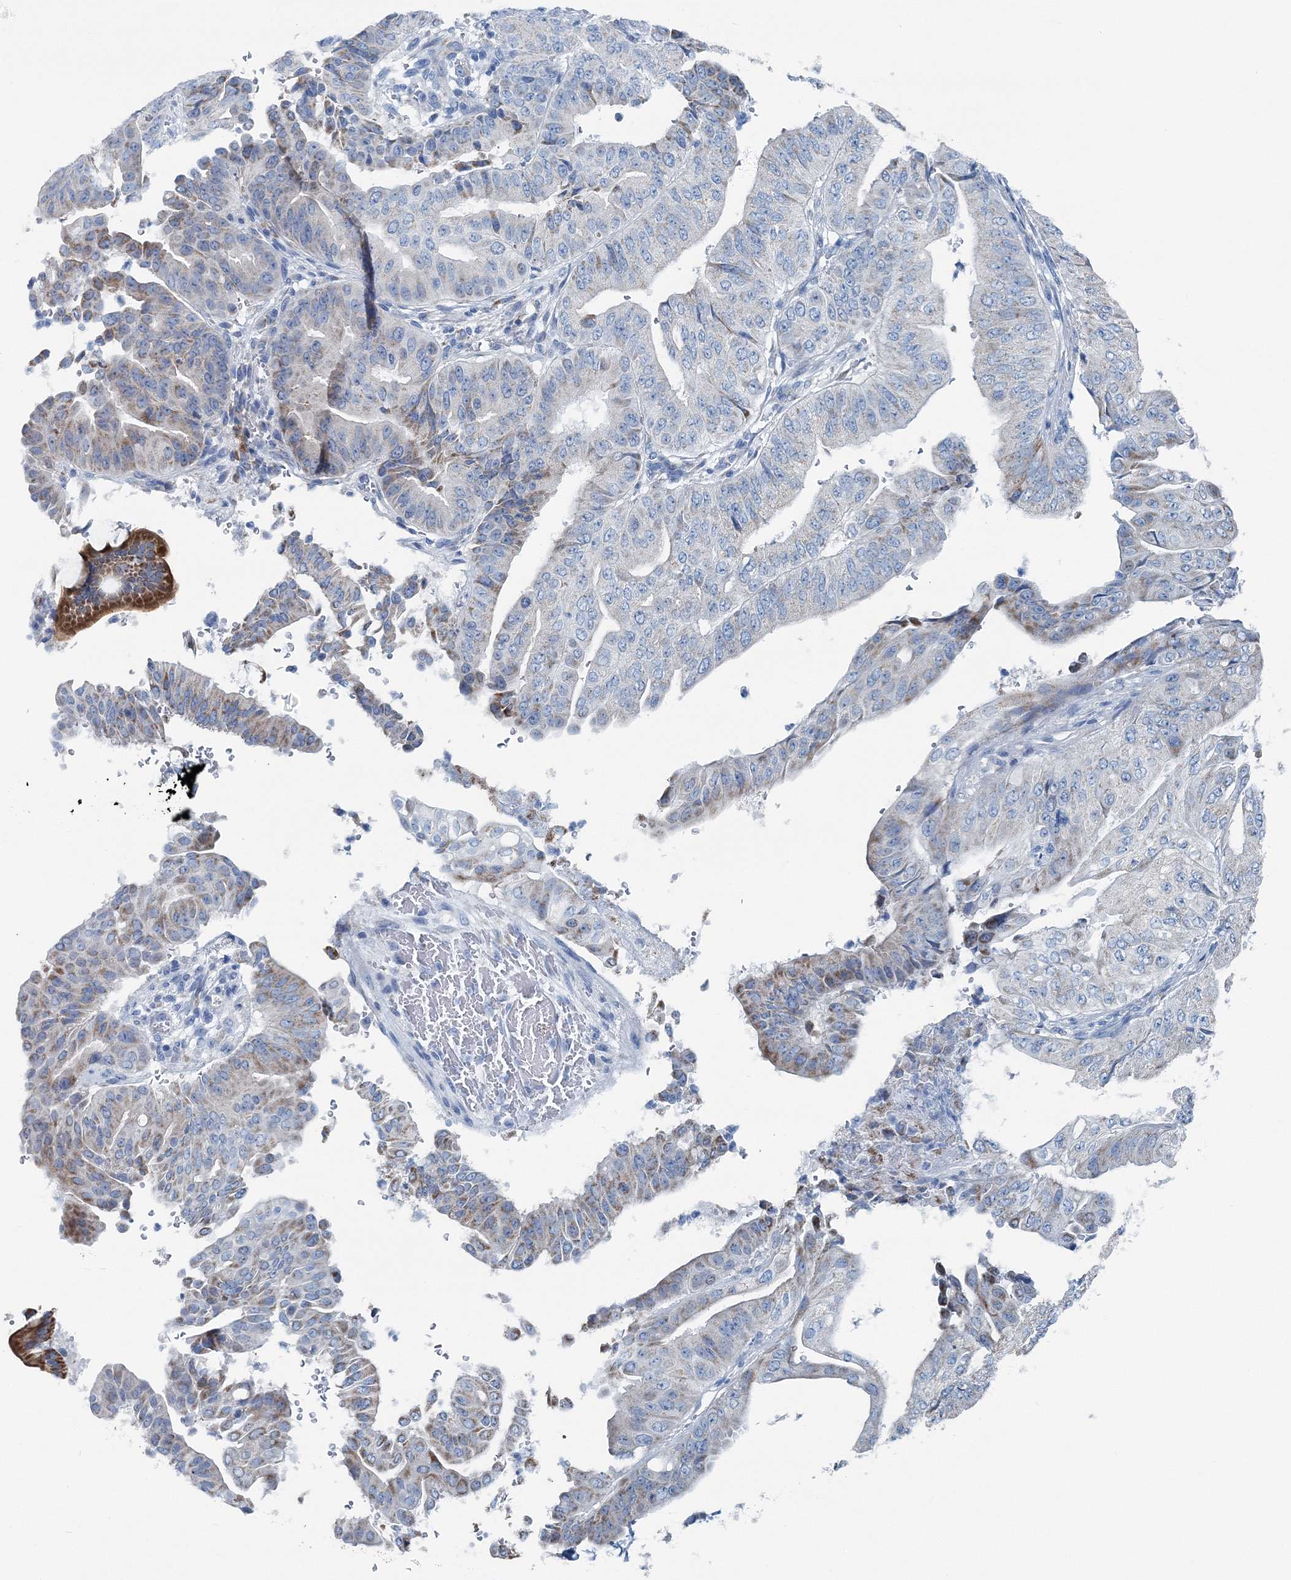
{"staining": {"intensity": "moderate", "quantity": "<25%", "location": "cytoplasmic/membranous"}, "tissue": "pancreatic cancer", "cell_type": "Tumor cells", "image_type": "cancer", "snomed": [{"axis": "morphology", "description": "Adenocarcinoma, NOS"}, {"axis": "topography", "description": "Pancreas"}], "caption": "The immunohistochemical stain highlights moderate cytoplasmic/membranous expression in tumor cells of adenocarcinoma (pancreatic) tissue. The staining was performed using DAB to visualize the protein expression in brown, while the nuclei were stained in blue with hematoxylin (Magnification: 20x).", "gene": "GABARAPL2", "patient": {"sex": "female", "age": 77}}